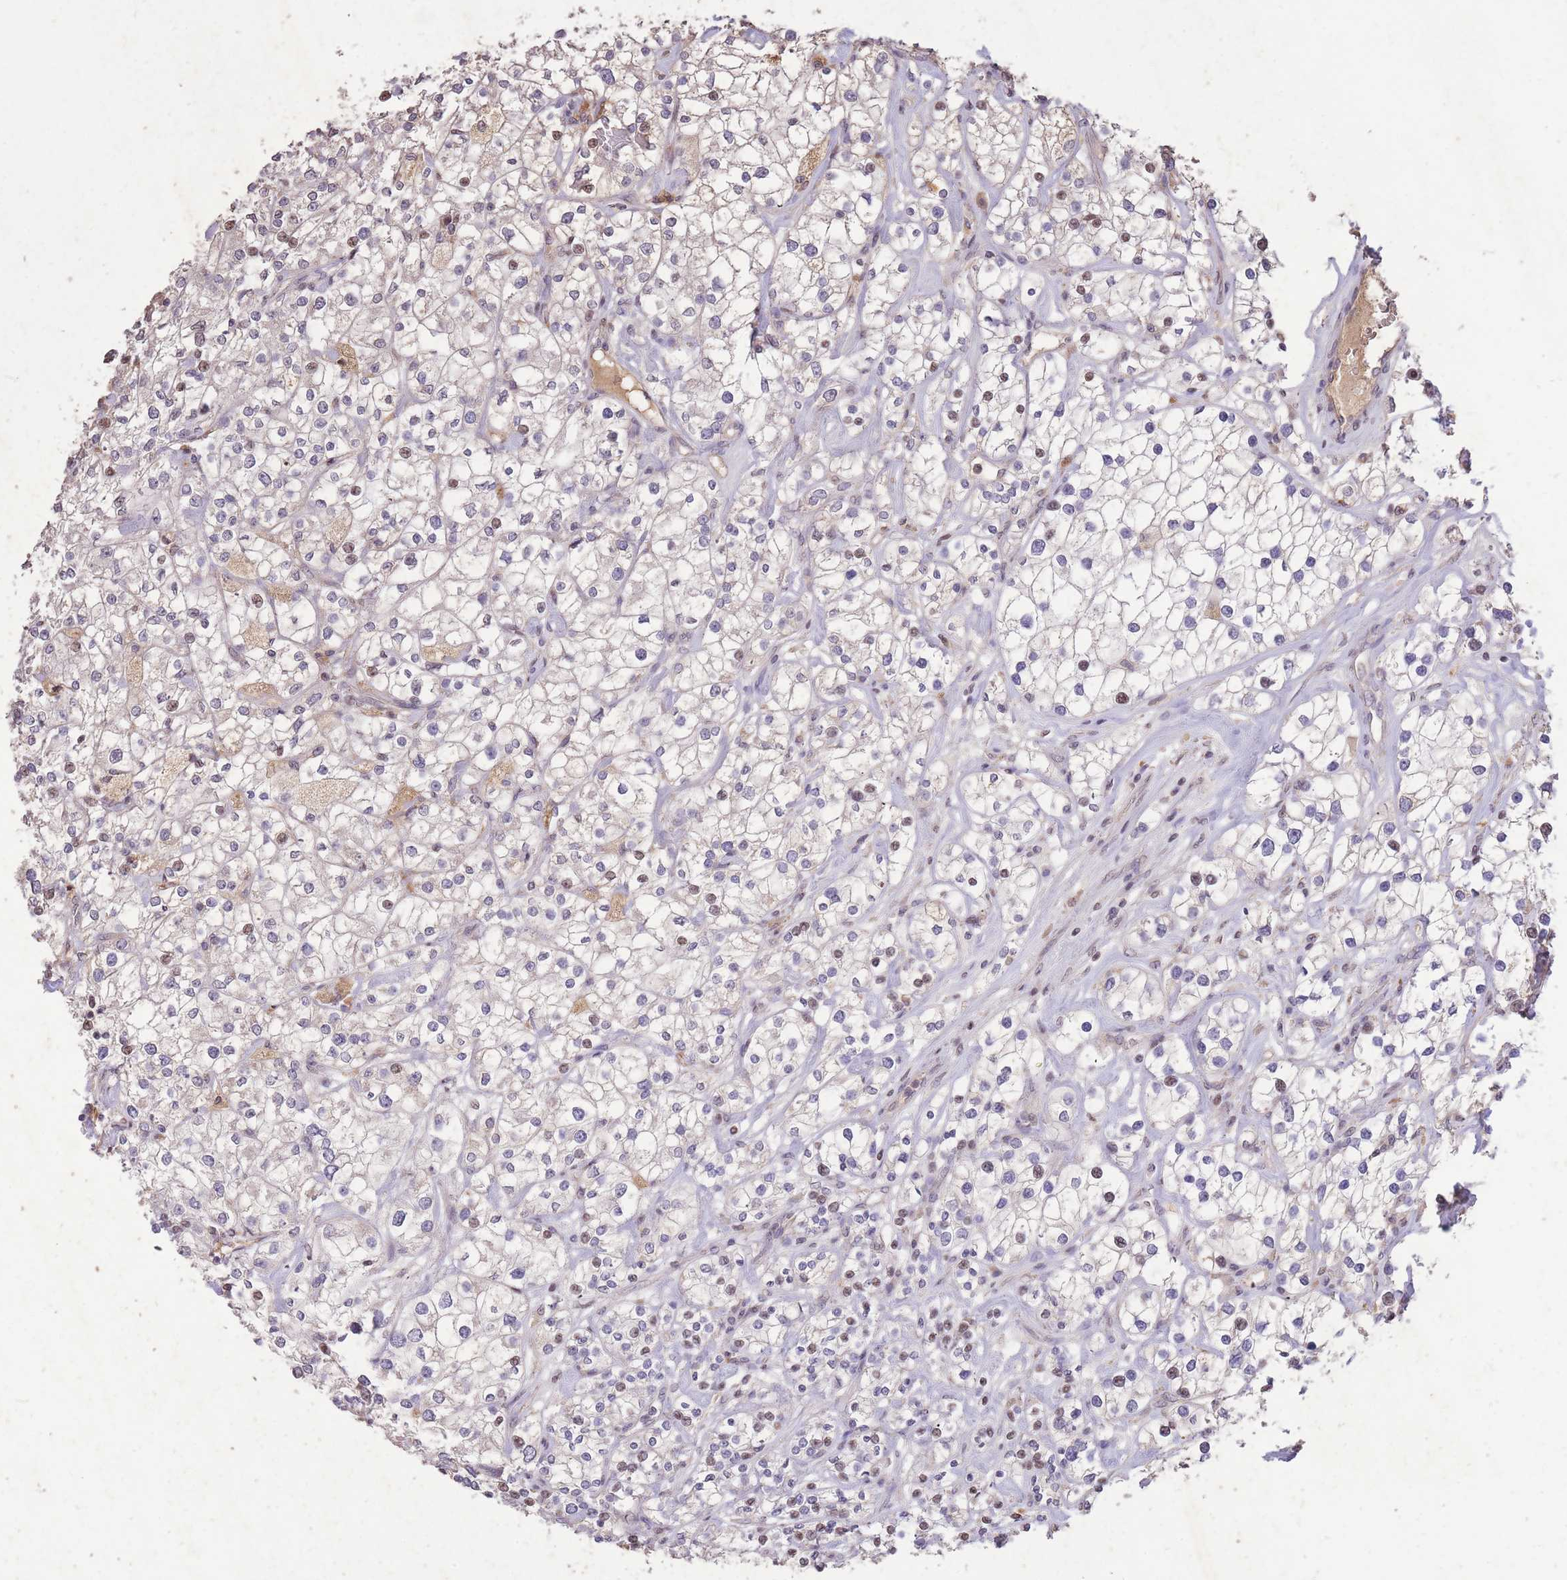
{"staining": {"intensity": "negative", "quantity": "none", "location": "none"}, "tissue": "renal cancer", "cell_type": "Tumor cells", "image_type": "cancer", "snomed": [{"axis": "morphology", "description": "Adenocarcinoma, NOS"}, {"axis": "topography", "description": "Kidney"}], "caption": "Tumor cells are negative for brown protein staining in renal cancer (adenocarcinoma).", "gene": "RGS14", "patient": {"sex": "male", "age": 77}}